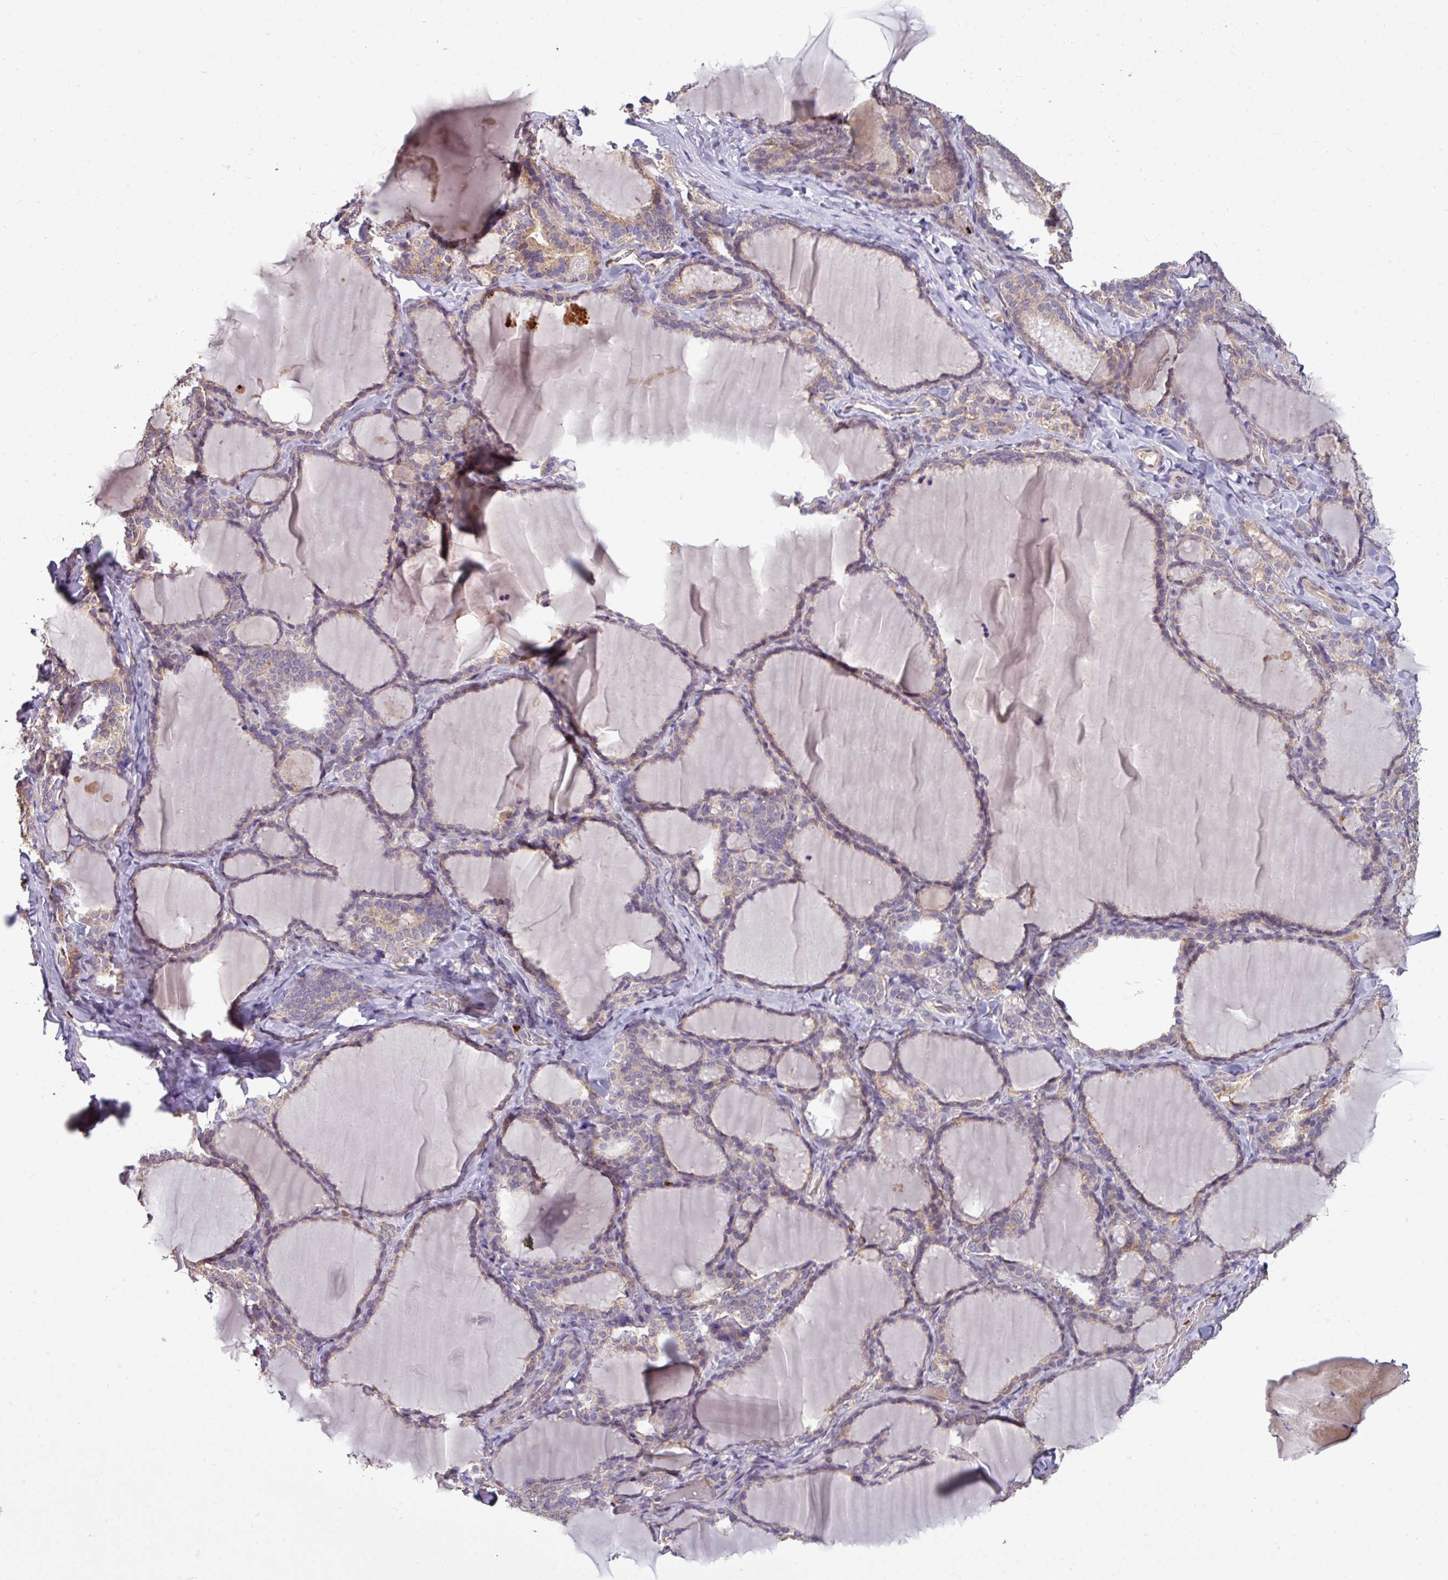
{"staining": {"intensity": "moderate", "quantity": ">75%", "location": "cytoplasmic/membranous"}, "tissue": "thyroid gland", "cell_type": "Glandular cells", "image_type": "normal", "snomed": [{"axis": "morphology", "description": "Normal tissue, NOS"}, {"axis": "topography", "description": "Thyroid gland"}], "caption": "Immunohistochemistry (IHC) (DAB) staining of benign thyroid gland reveals moderate cytoplasmic/membranous protein staining in approximately >75% of glandular cells. The staining was performed using DAB (3,3'-diaminobenzidine) to visualize the protein expression in brown, while the nuclei were stained in blue with hematoxylin (Magnification: 20x).", "gene": "PAPLN", "patient": {"sex": "female", "age": 31}}